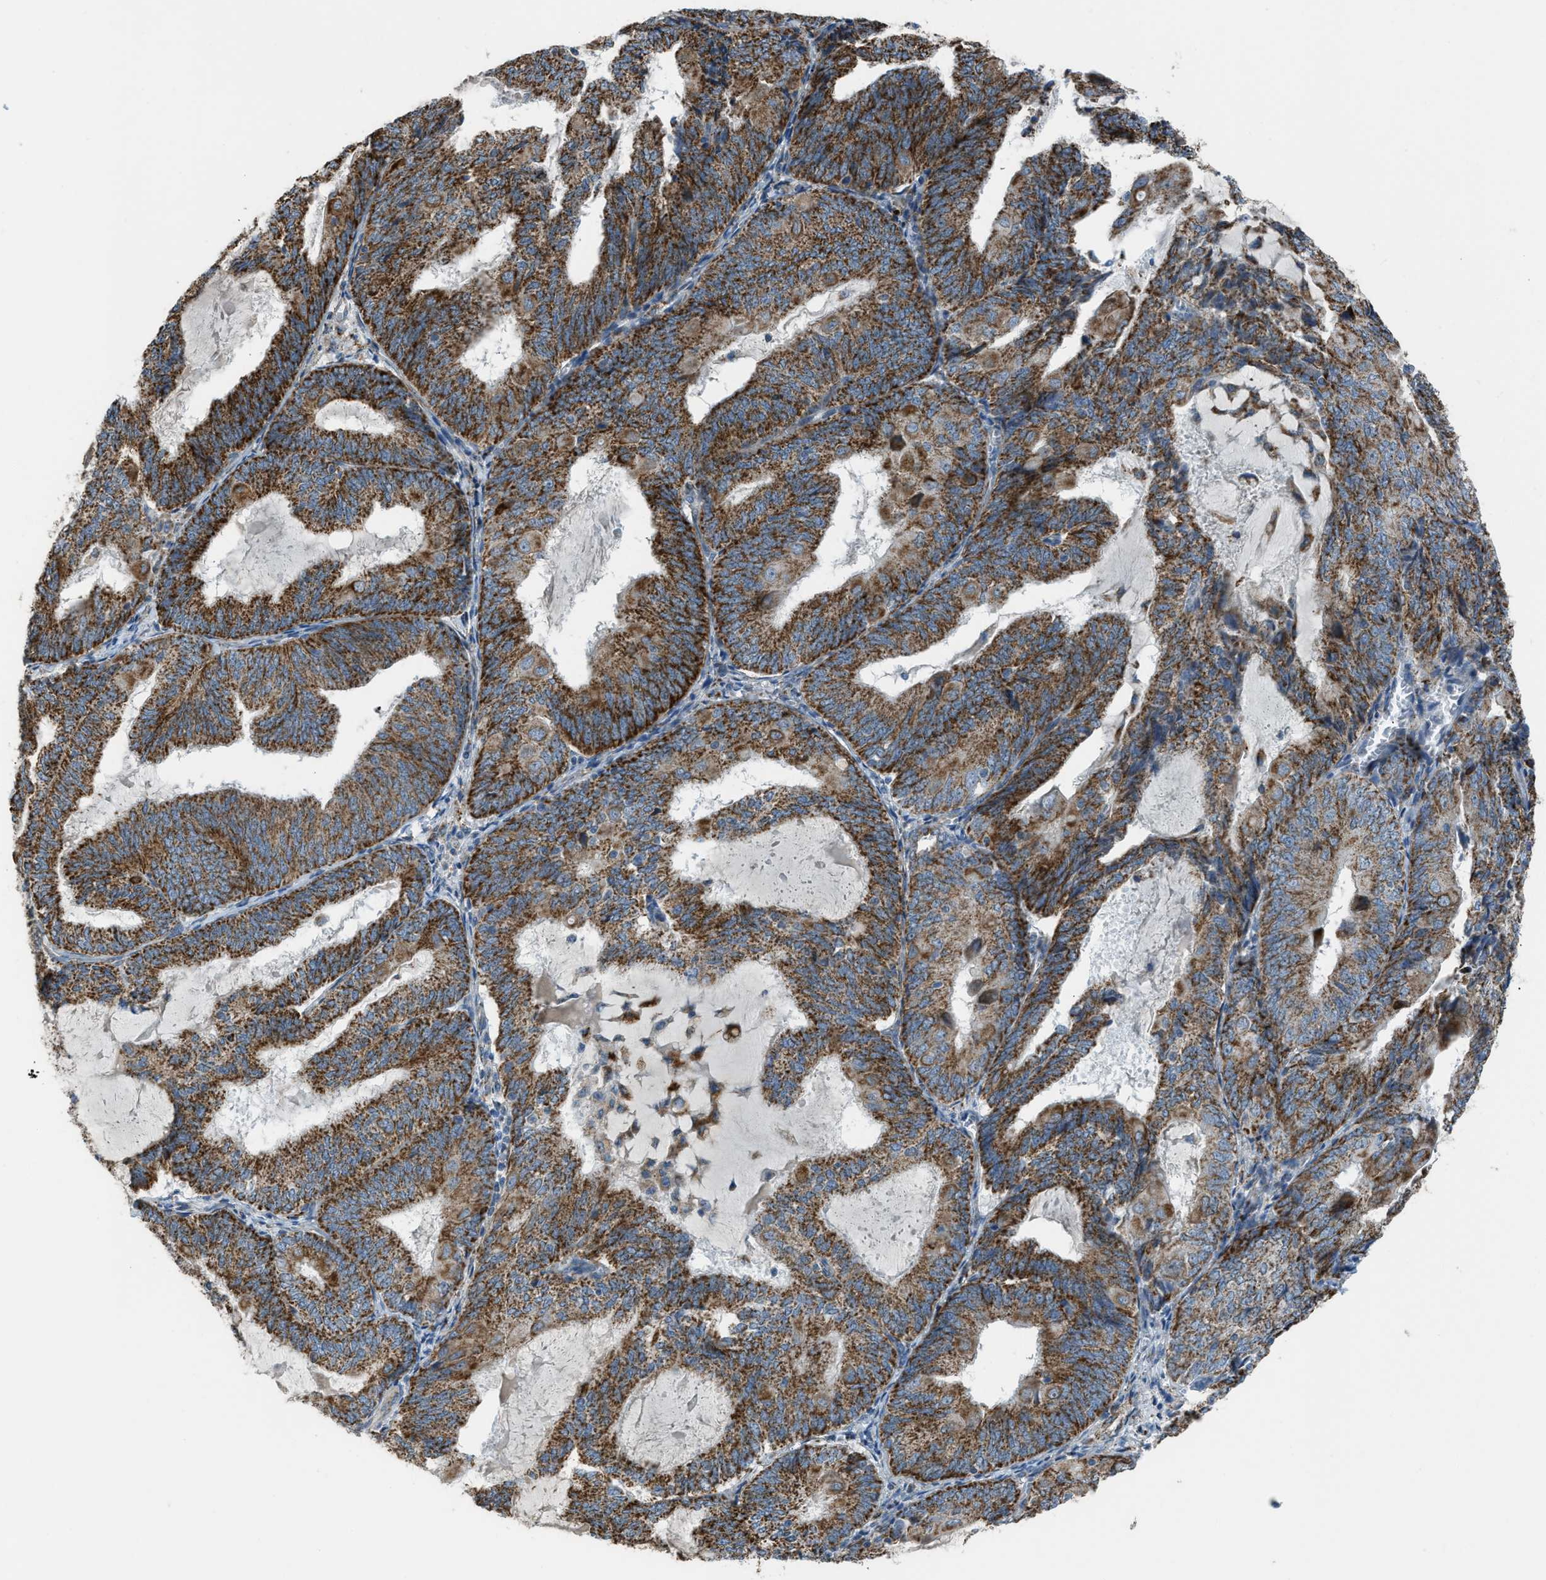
{"staining": {"intensity": "strong", "quantity": ">75%", "location": "cytoplasmic/membranous"}, "tissue": "endometrial cancer", "cell_type": "Tumor cells", "image_type": "cancer", "snomed": [{"axis": "morphology", "description": "Adenocarcinoma, NOS"}, {"axis": "topography", "description": "Endometrium"}], "caption": "About >75% of tumor cells in human endometrial cancer (adenocarcinoma) demonstrate strong cytoplasmic/membranous protein staining as visualized by brown immunohistochemical staining.", "gene": "SMIM20", "patient": {"sex": "female", "age": 81}}